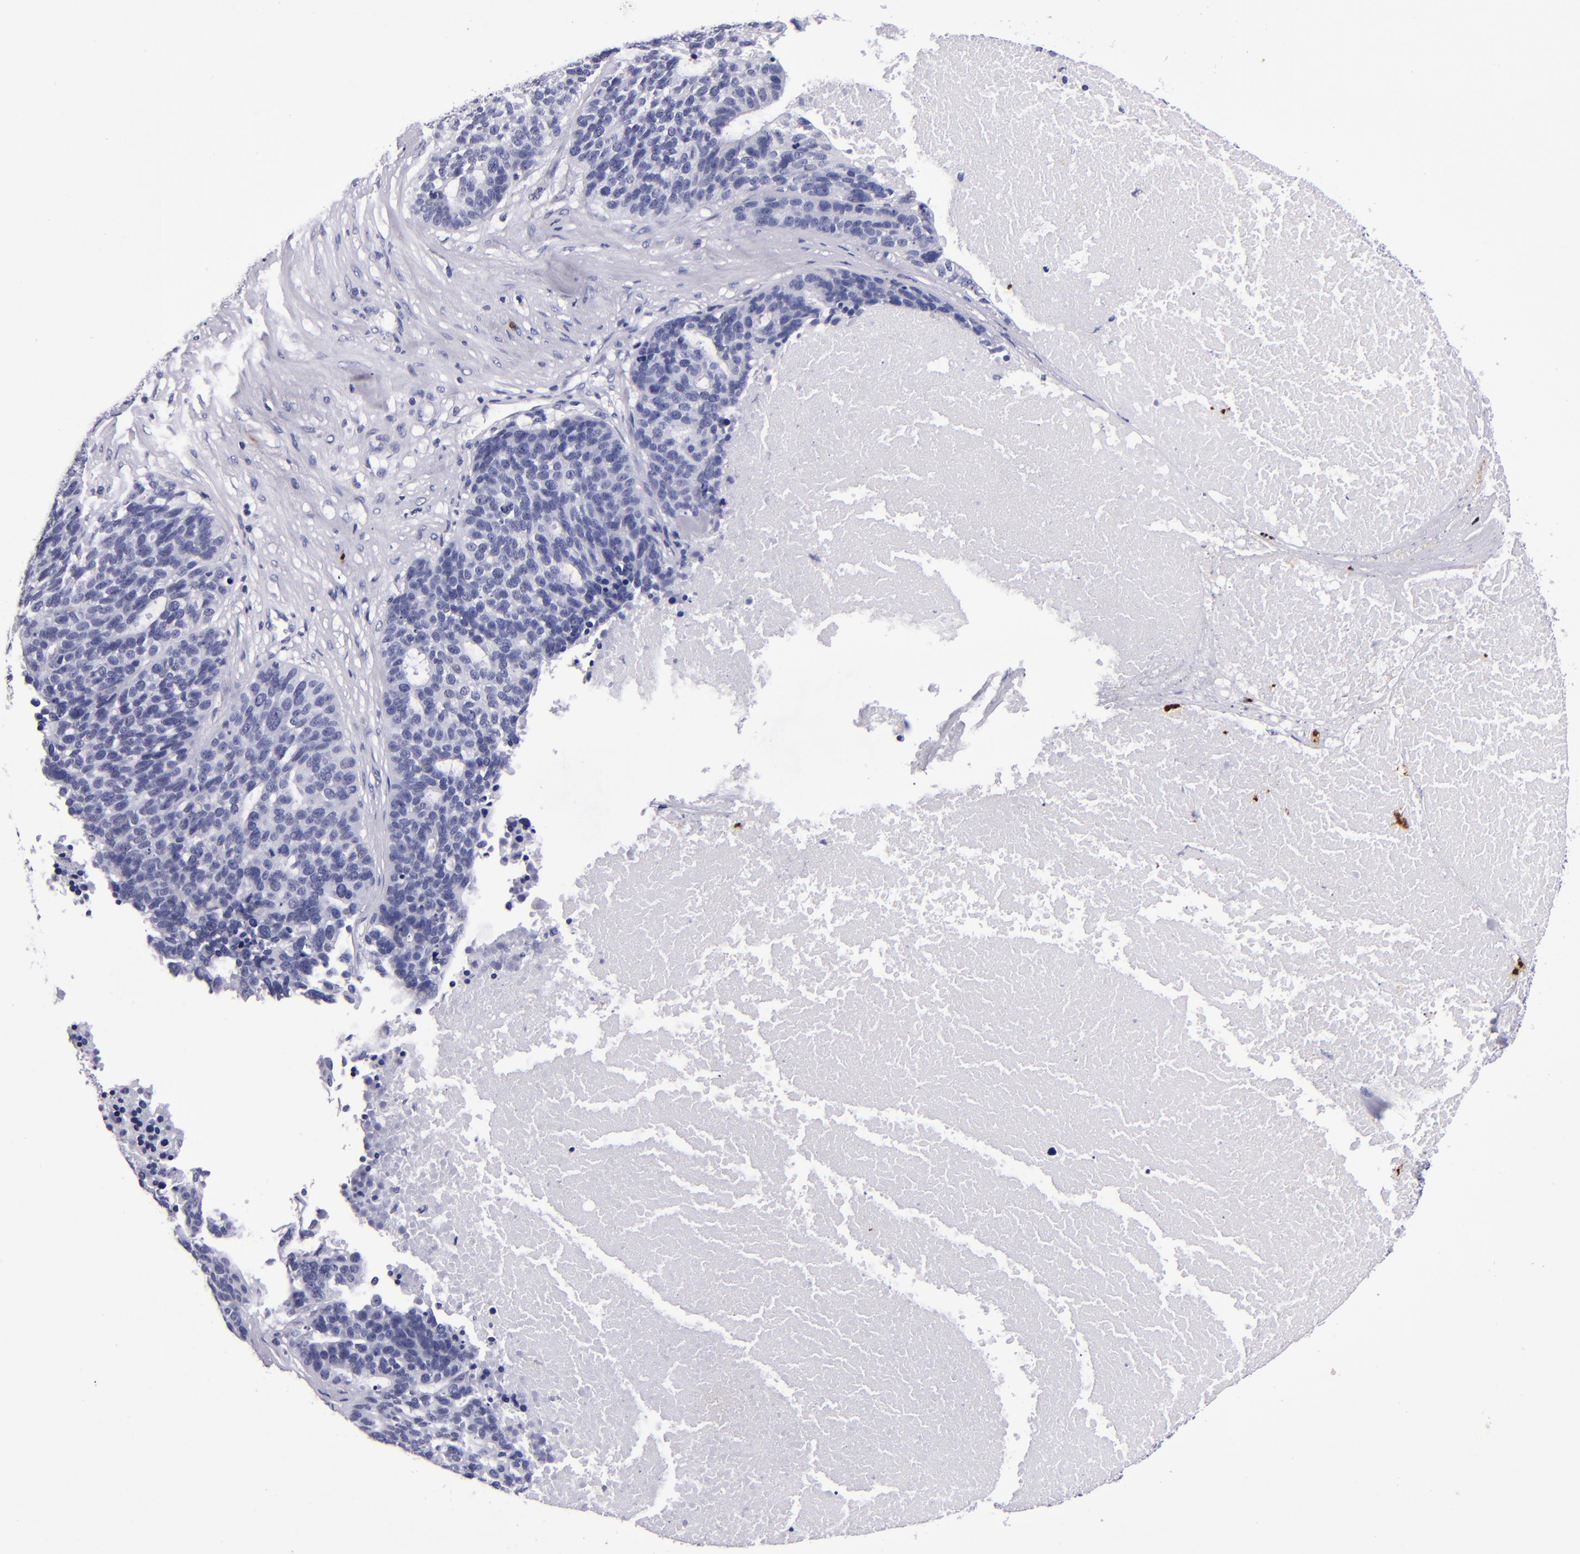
{"staining": {"intensity": "negative", "quantity": "none", "location": "none"}, "tissue": "ovarian cancer", "cell_type": "Tumor cells", "image_type": "cancer", "snomed": [{"axis": "morphology", "description": "Cystadenocarcinoma, serous, NOS"}, {"axis": "topography", "description": "Ovary"}], "caption": "Tumor cells are negative for protein expression in human serous cystadenocarcinoma (ovarian).", "gene": "S100A8", "patient": {"sex": "female", "age": 59}}